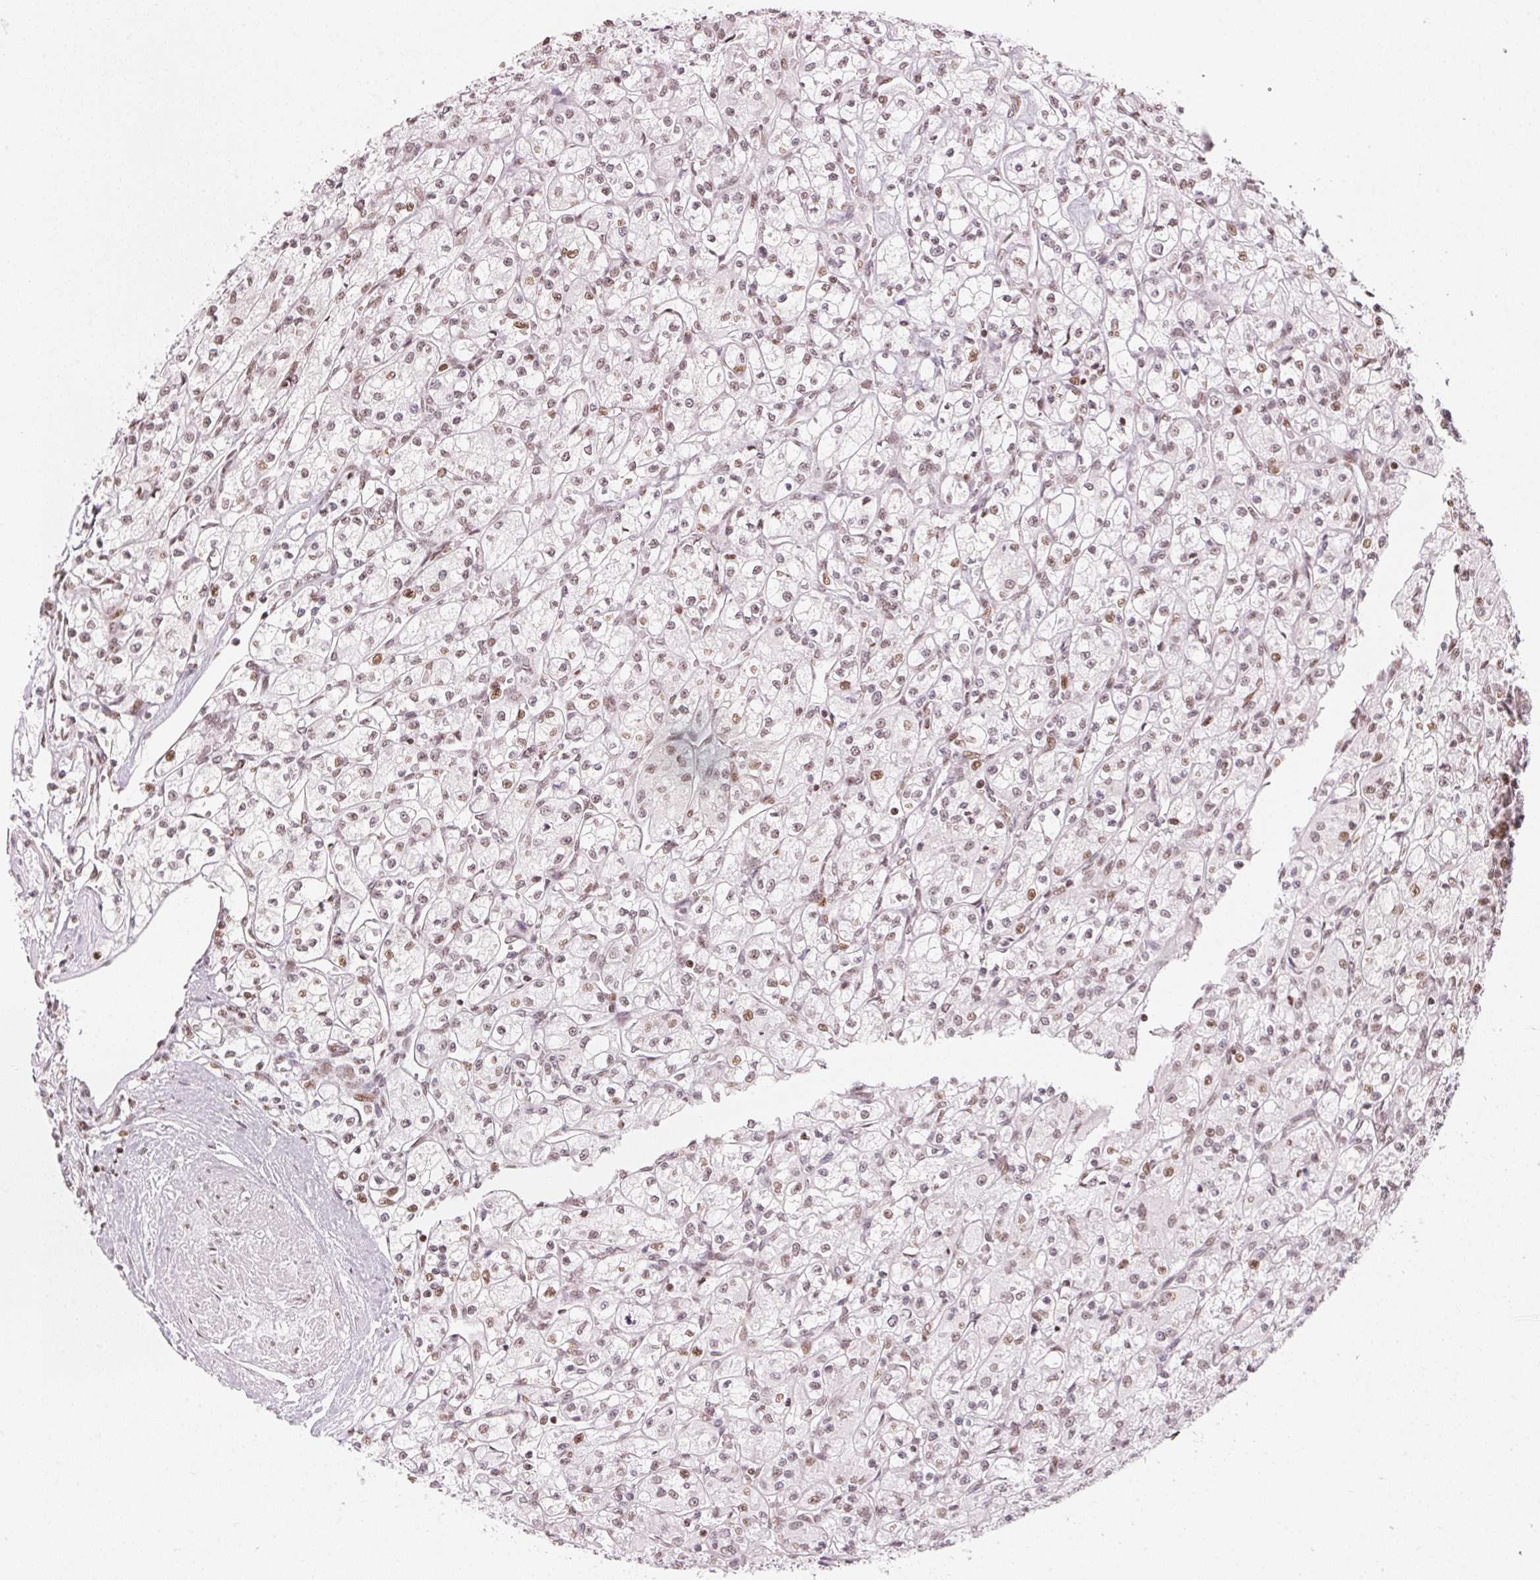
{"staining": {"intensity": "weak", "quantity": "25%-75%", "location": "nuclear"}, "tissue": "renal cancer", "cell_type": "Tumor cells", "image_type": "cancer", "snomed": [{"axis": "morphology", "description": "Adenocarcinoma, NOS"}, {"axis": "topography", "description": "Kidney"}], "caption": "Immunohistochemistry of human adenocarcinoma (renal) shows low levels of weak nuclear positivity in approximately 25%-75% of tumor cells.", "gene": "KAT6A", "patient": {"sex": "female", "age": 70}}